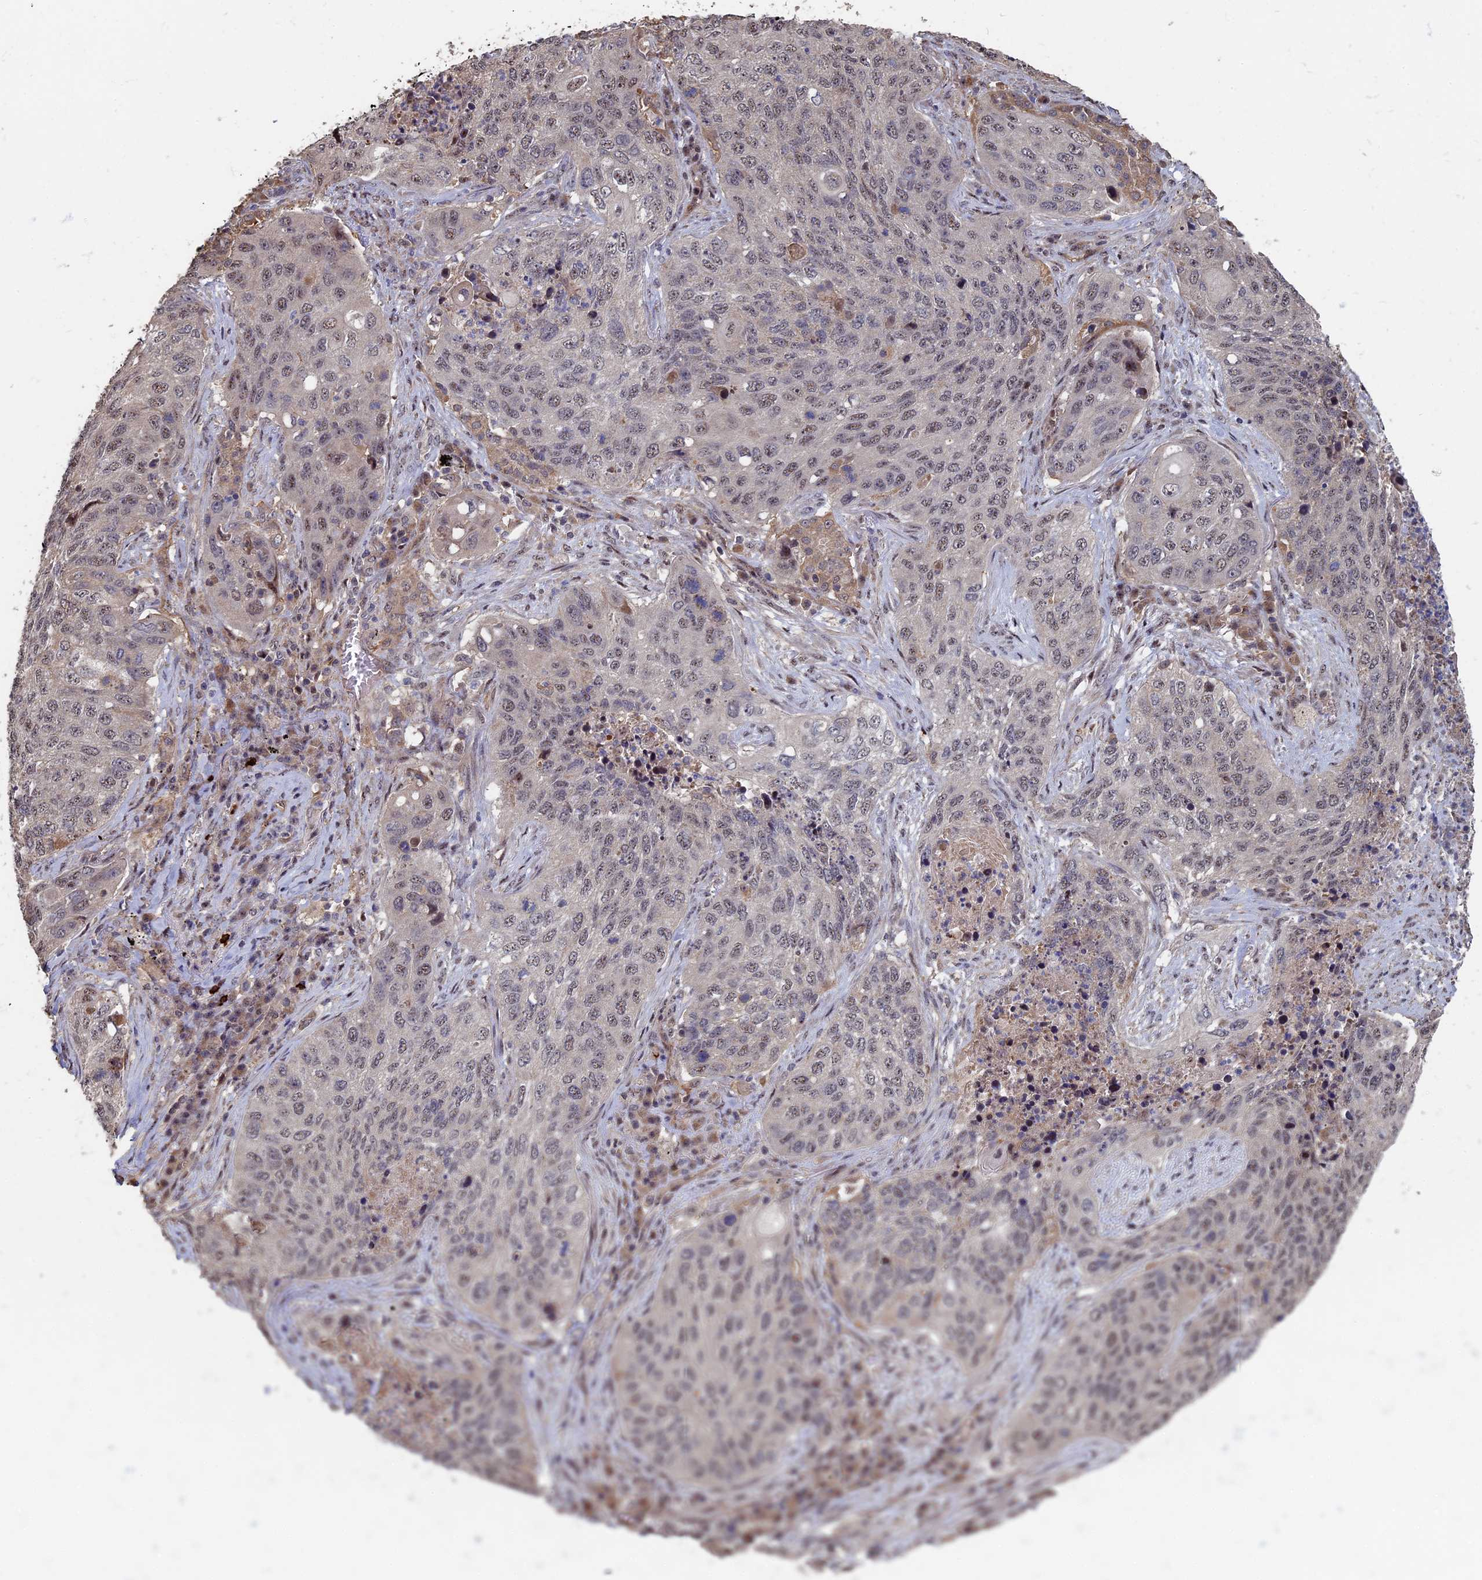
{"staining": {"intensity": "weak", "quantity": "25%-75%", "location": "nuclear"}, "tissue": "lung cancer", "cell_type": "Tumor cells", "image_type": "cancer", "snomed": [{"axis": "morphology", "description": "Squamous cell carcinoma, NOS"}, {"axis": "topography", "description": "Lung"}], "caption": "A brown stain labels weak nuclear positivity of a protein in lung squamous cell carcinoma tumor cells.", "gene": "KIAA1328", "patient": {"sex": "female", "age": 63}}